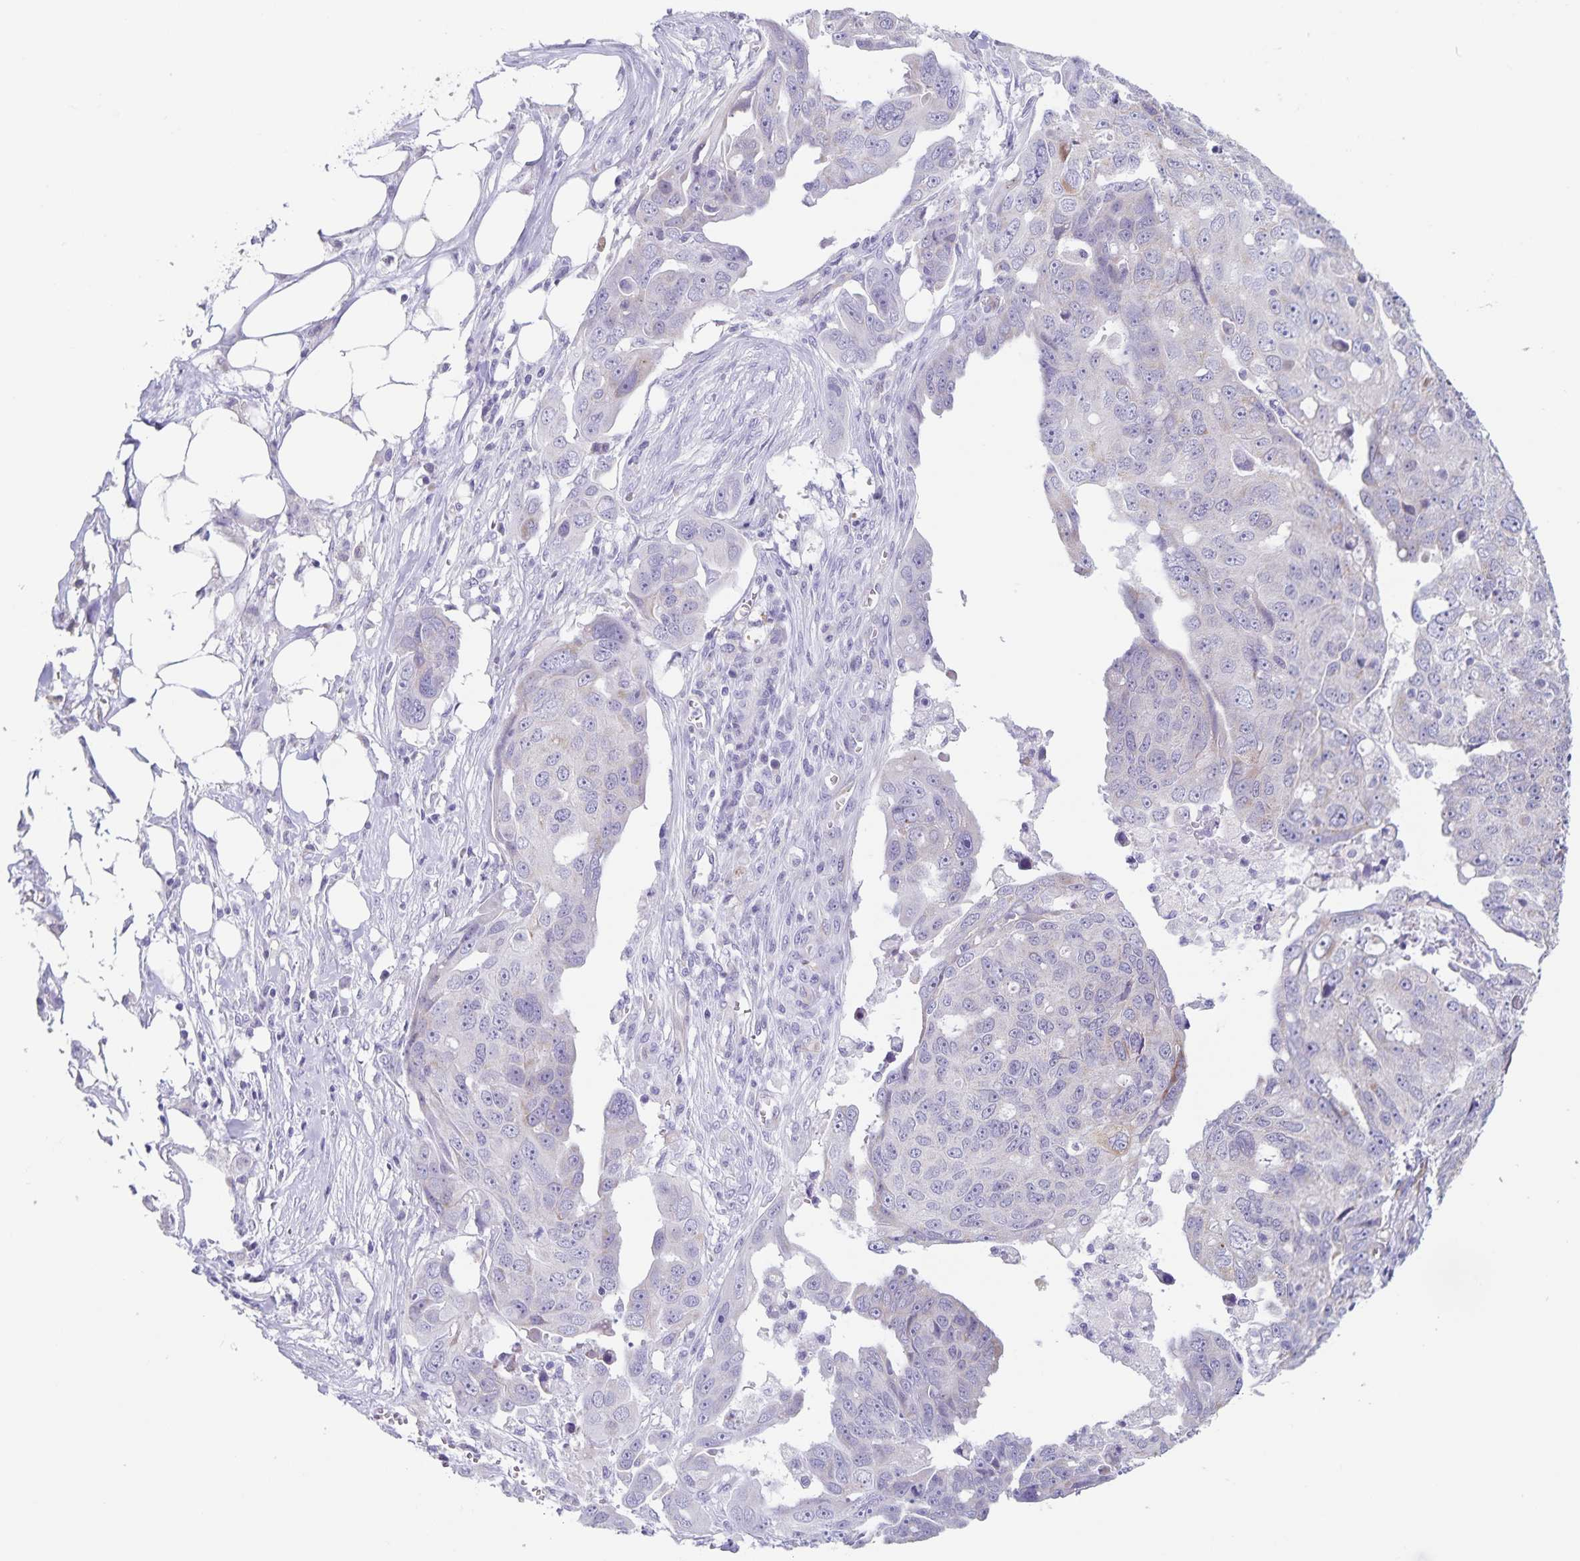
{"staining": {"intensity": "negative", "quantity": "none", "location": "none"}, "tissue": "ovarian cancer", "cell_type": "Tumor cells", "image_type": "cancer", "snomed": [{"axis": "morphology", "description": "Carcinoma, endometroid"}, {"axis": "topography", "description": "Ovary"}], "caption": "Ovarian cancer was stained to show a protein in brown. There is no significant staining in tumor cells.", "gene": "SYNM", "patient": {"sex": "female", "age": 70}}